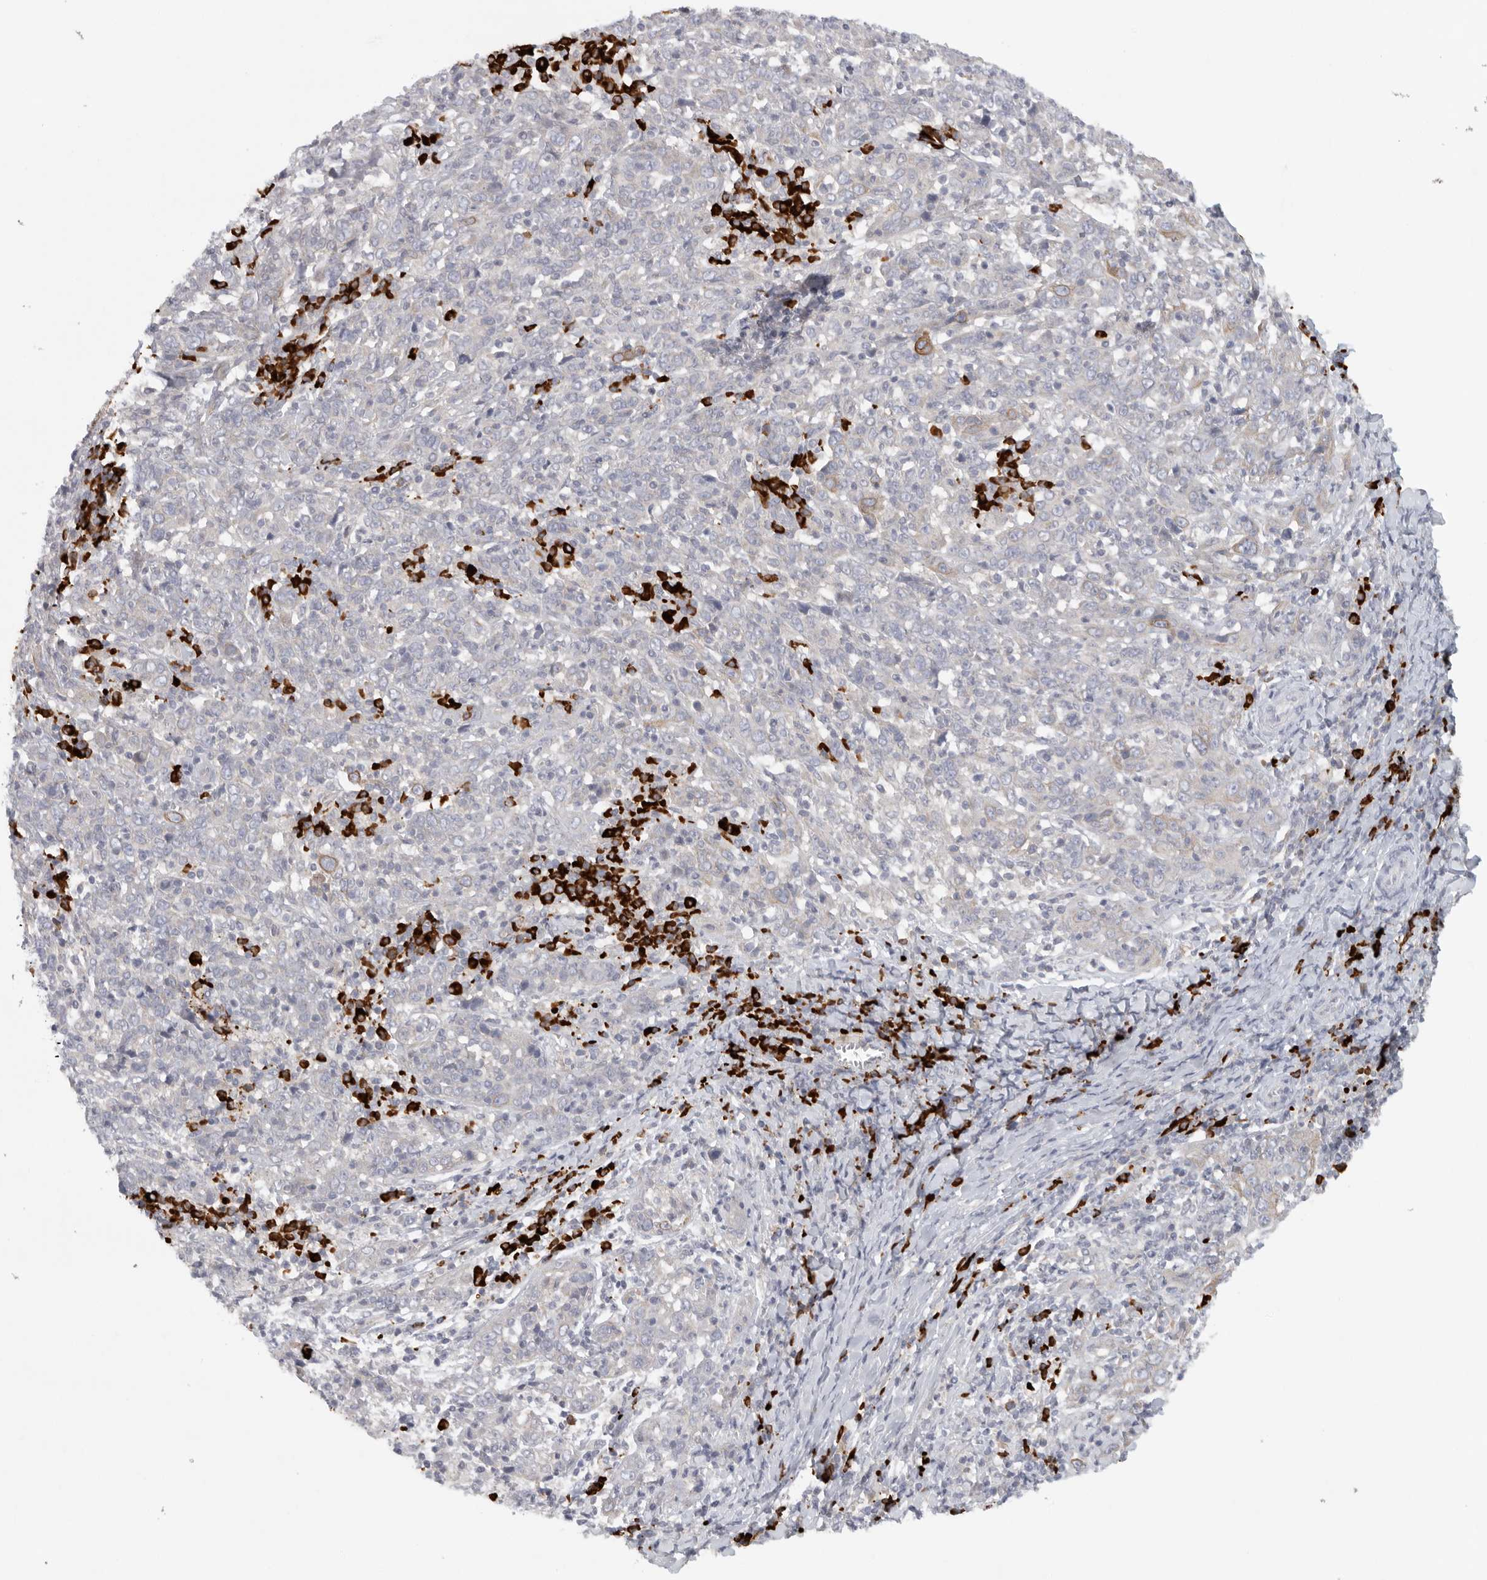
{"staining": {"intensity": "negative", "quantity": "none", "location": "none"}, "tissue": "cervical cancer", "cell_type": "Tumor cells", "image_type": "cancer", "snomed": [{"axis": "morphology", "description": "Squamous cell carcinoma, NOS"}, {"axis": "topography", "description": "Cervix"}], "caption": "There is no significant positivity in tumor cells of cervical squamous cell carcinoma.", "gene": "TMEM69", "patient": {"sex": "female", "age": 46}}